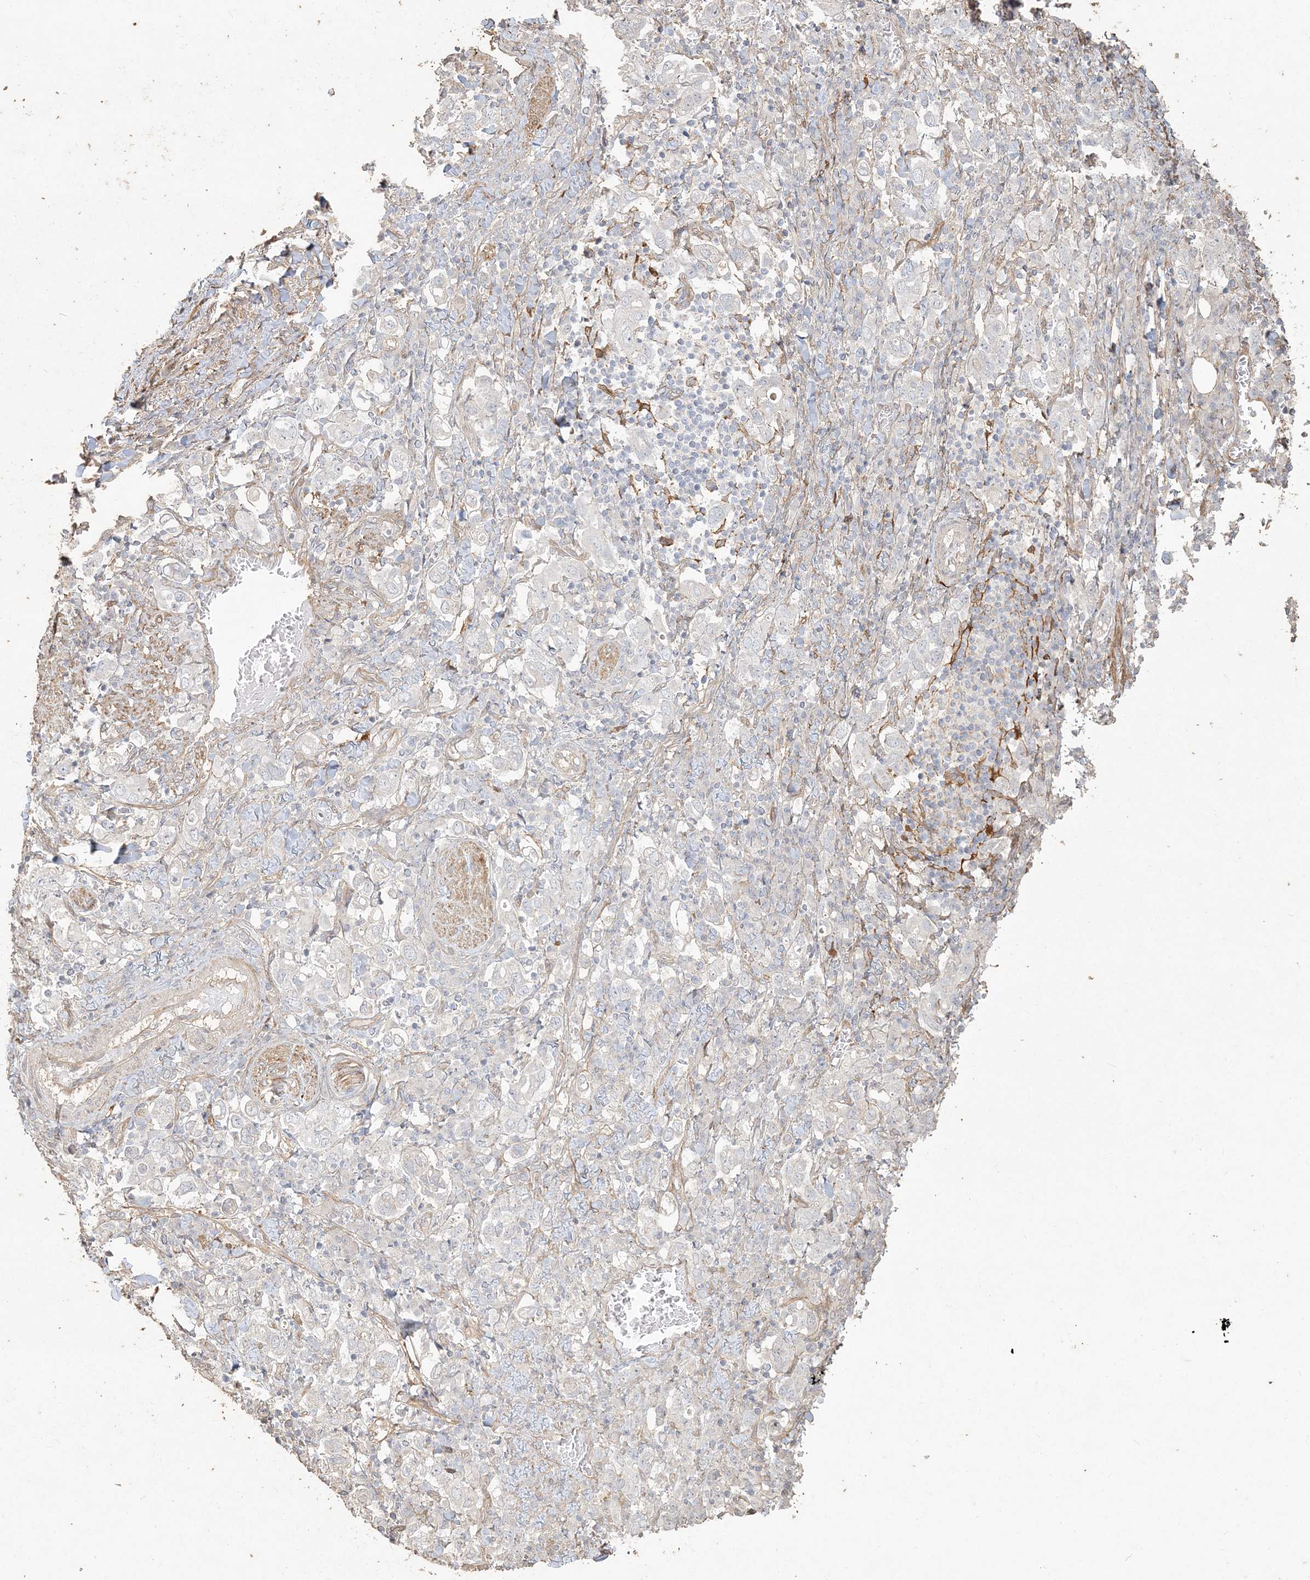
{"staining": {"intensity": "negative", "quantity": "none", "location": "none"}, "tissue": "stomach cancer", "cell_type": "Tumor cells", "image_type": "cancer", "snomed": [{"axis": "morphology", "description": "Adenocarcinoma, NOS"}, {"axis": "topography", "description": "Stomach, upper"}], "caption": "Human stomach adenocarcinoma stained for a protein using IHC shows no expression in tumor cells.", "gene": "RNF145", "patient": {"sex": "male", "age": 62}}